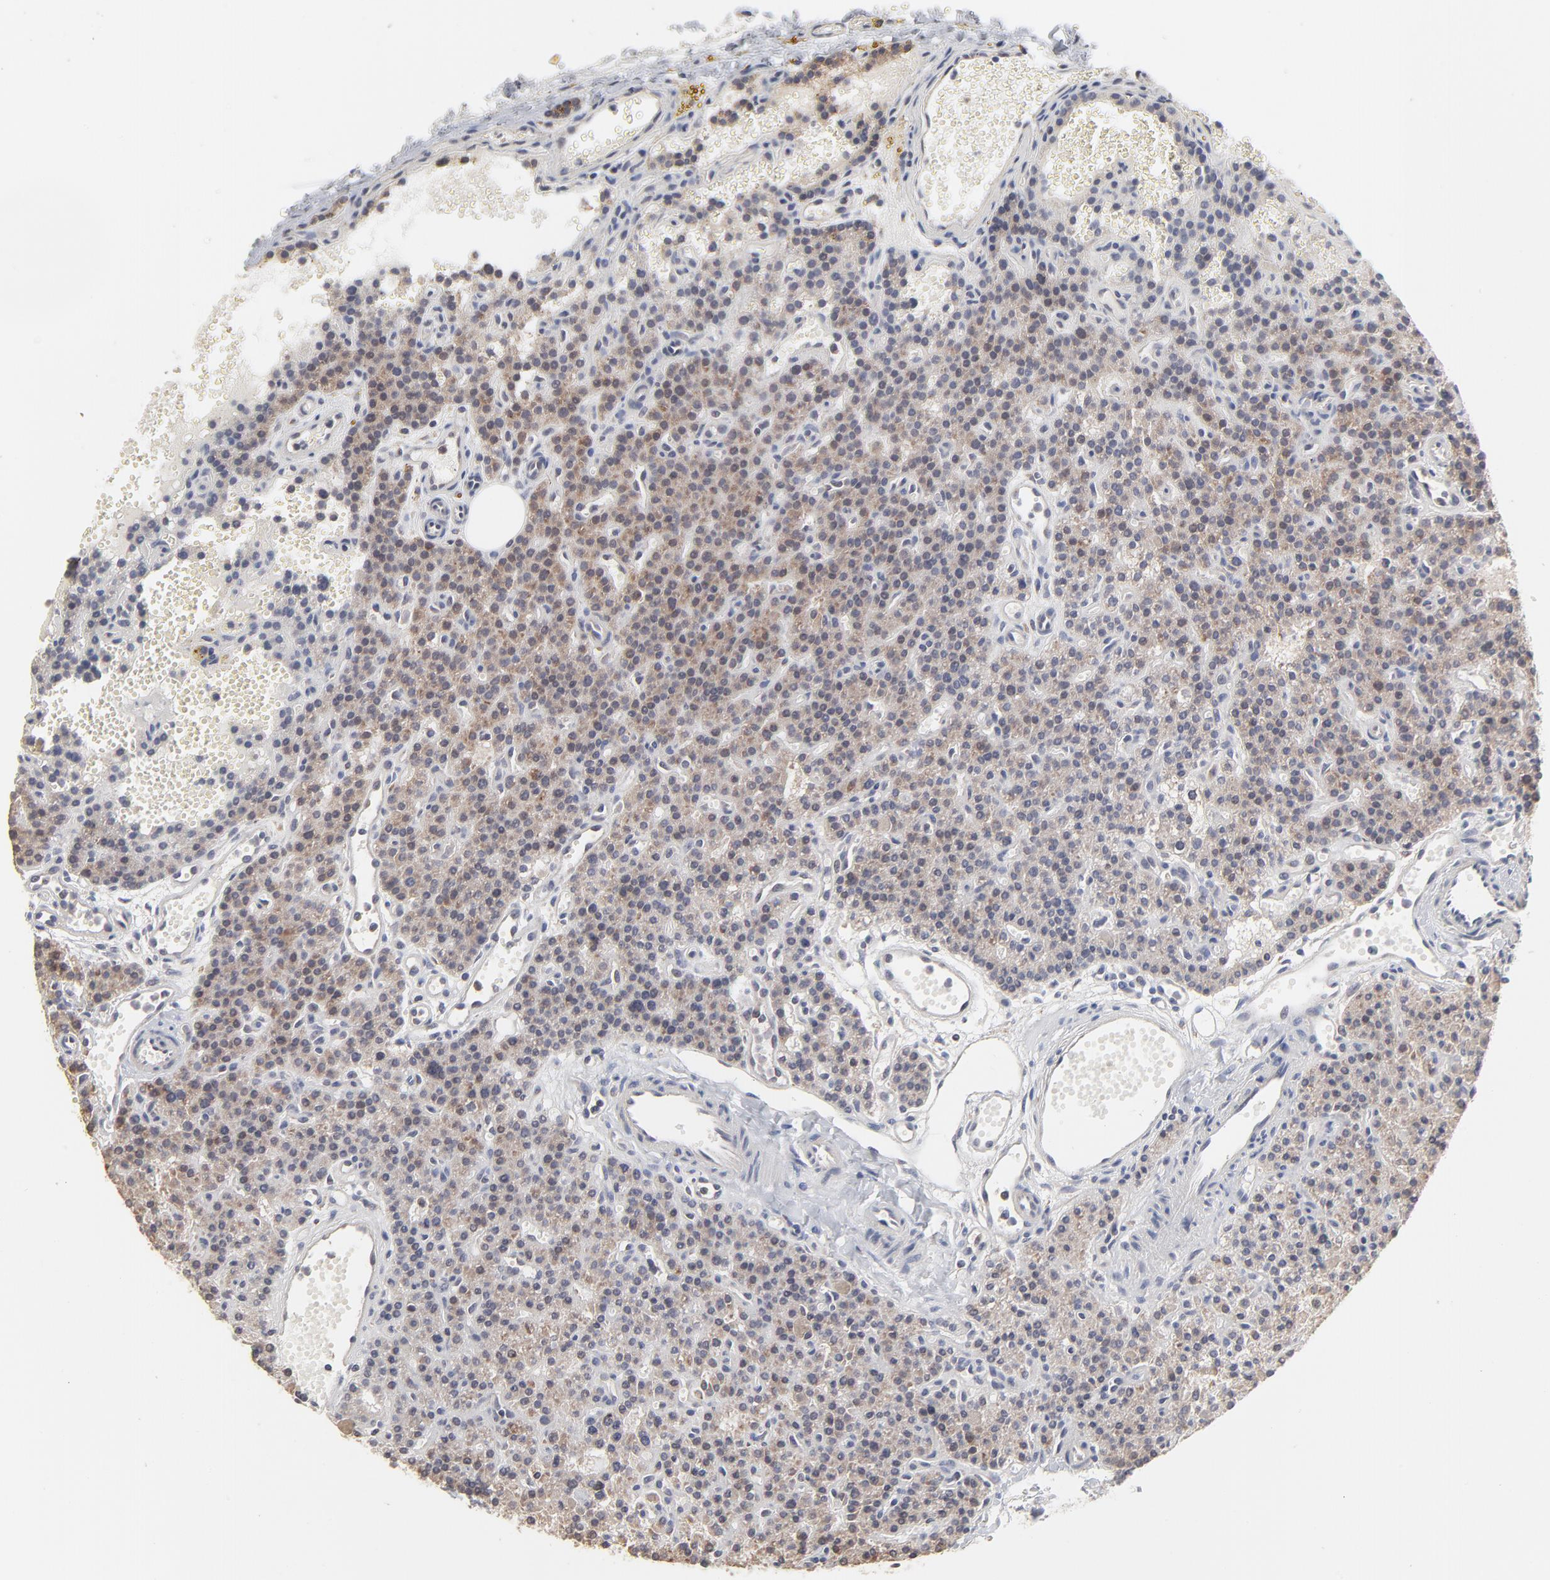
{"staining": {"intensity": "weak", "quantity": ">75%", "location": "cytoplasmic/membranous"}, "tissue": "parathyroid gland", "cell_type": "Glandular cells", "image_type": "normal", "snomed": [{"axis": "morphology", "description": "Normal tissue, NOS"}, {"axis": "topography", "description": "Parathyroid gland"}], "caption": "A photomicrograph of parathyroid gland stained for a protein shows weak cytoplasmic/membranous brown staining in glandular cells. Using DAB (brown) and hematoxylin (blue) stains, captured at high magnification using brightfield microscopy.", "gene": "RNF213", "patient": {"sex": "male", "age": 25}}